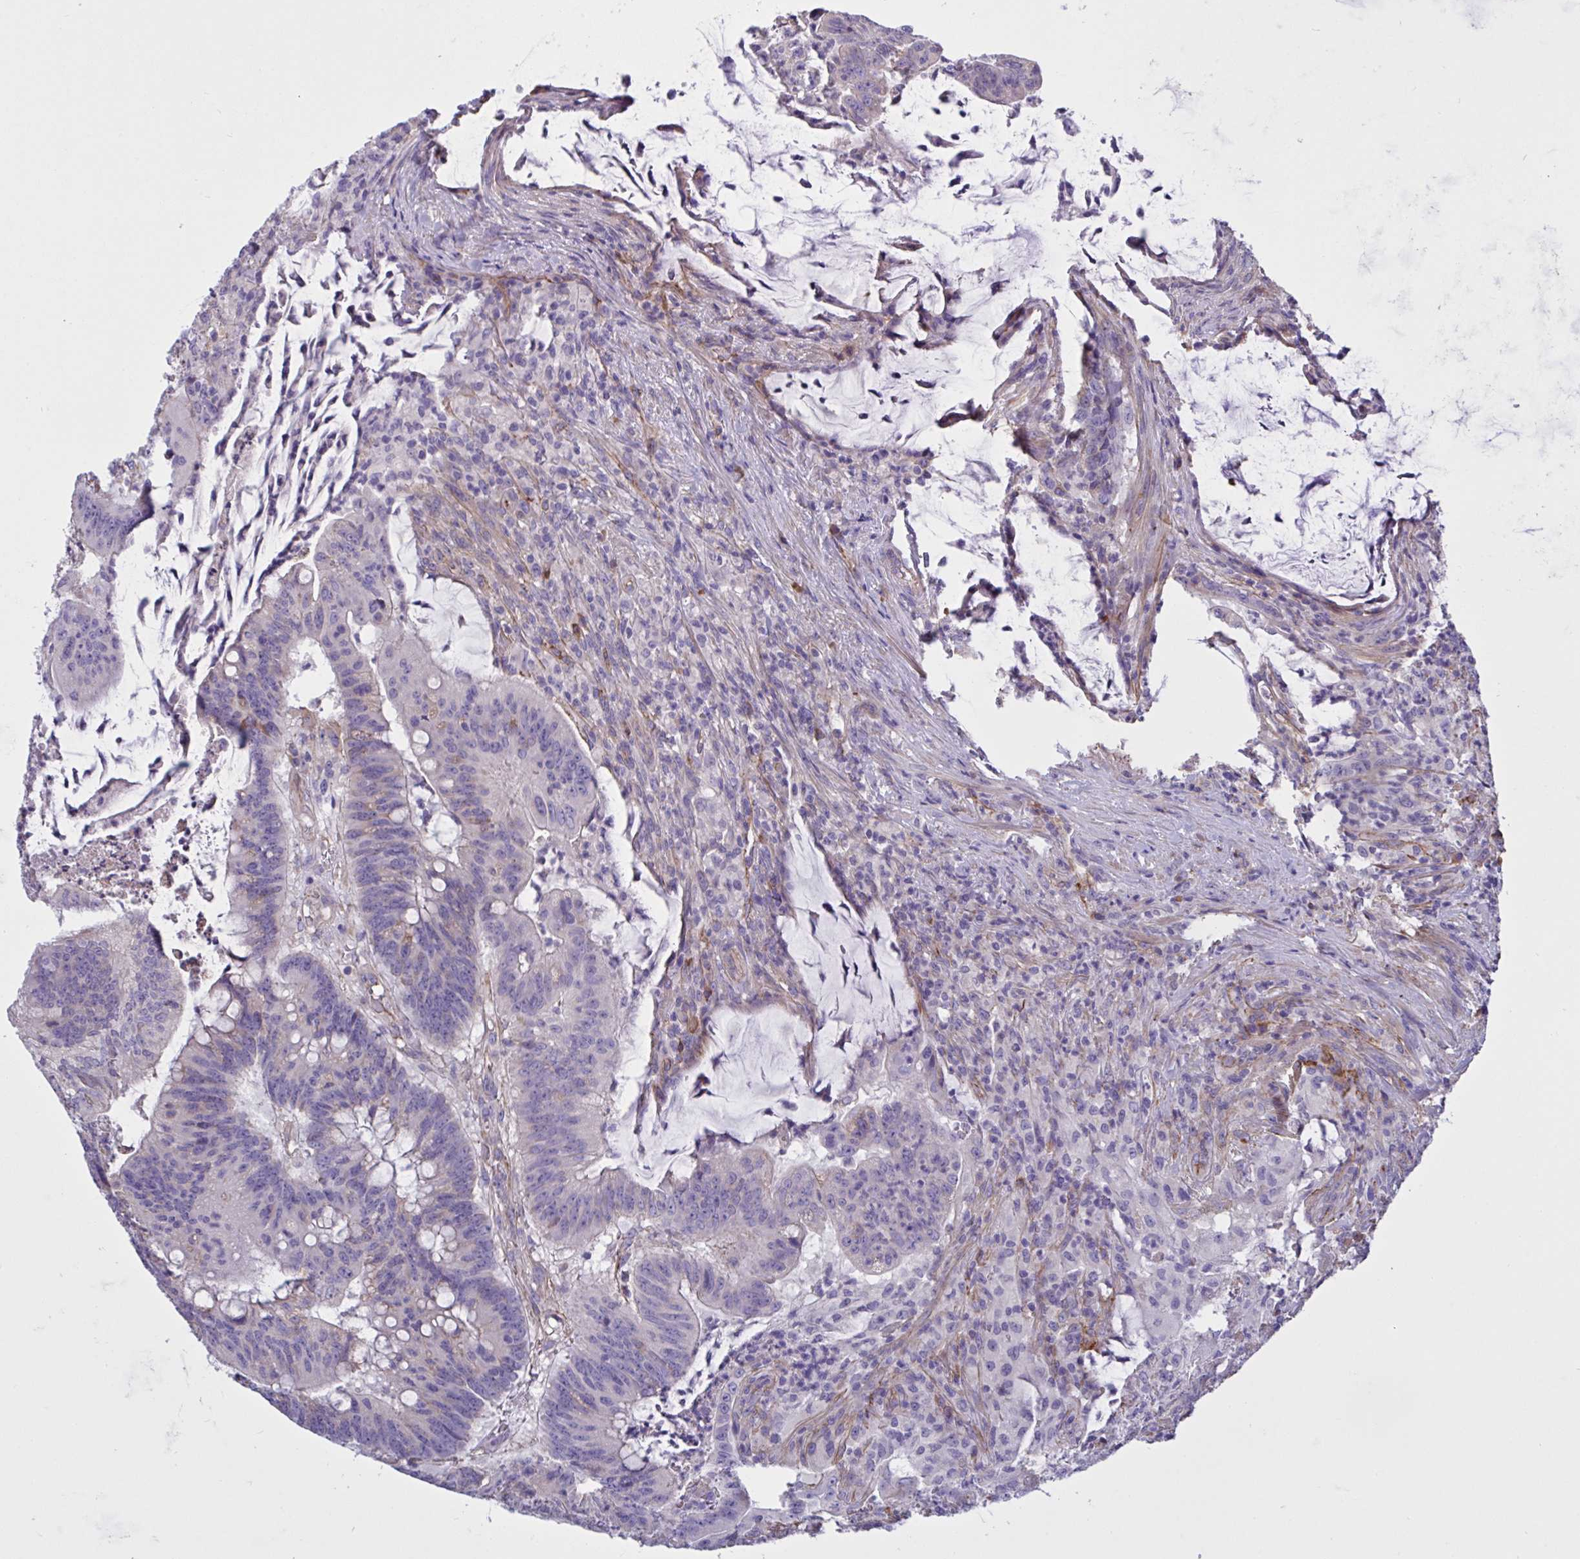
{"staining": {"intensity": "weak", "quantity": "<25%", "location": "cytoplasmic/membranous"}, "tissue": "colorectal cancer", "cell_type": "Tumor cells", "image_type": "cancer", "snomed": [{"axis": "morphology", "description": "Adenocarcinoma, NOS"}, {"axis": "topography", "description": "Colon"}], "caption": "The histopathology image exhibits no significant staining in tumor cells of colorectal adenocarcinoma.", "gene": "SLC66A1", "patient": {"sex": "female", "age": 87}}